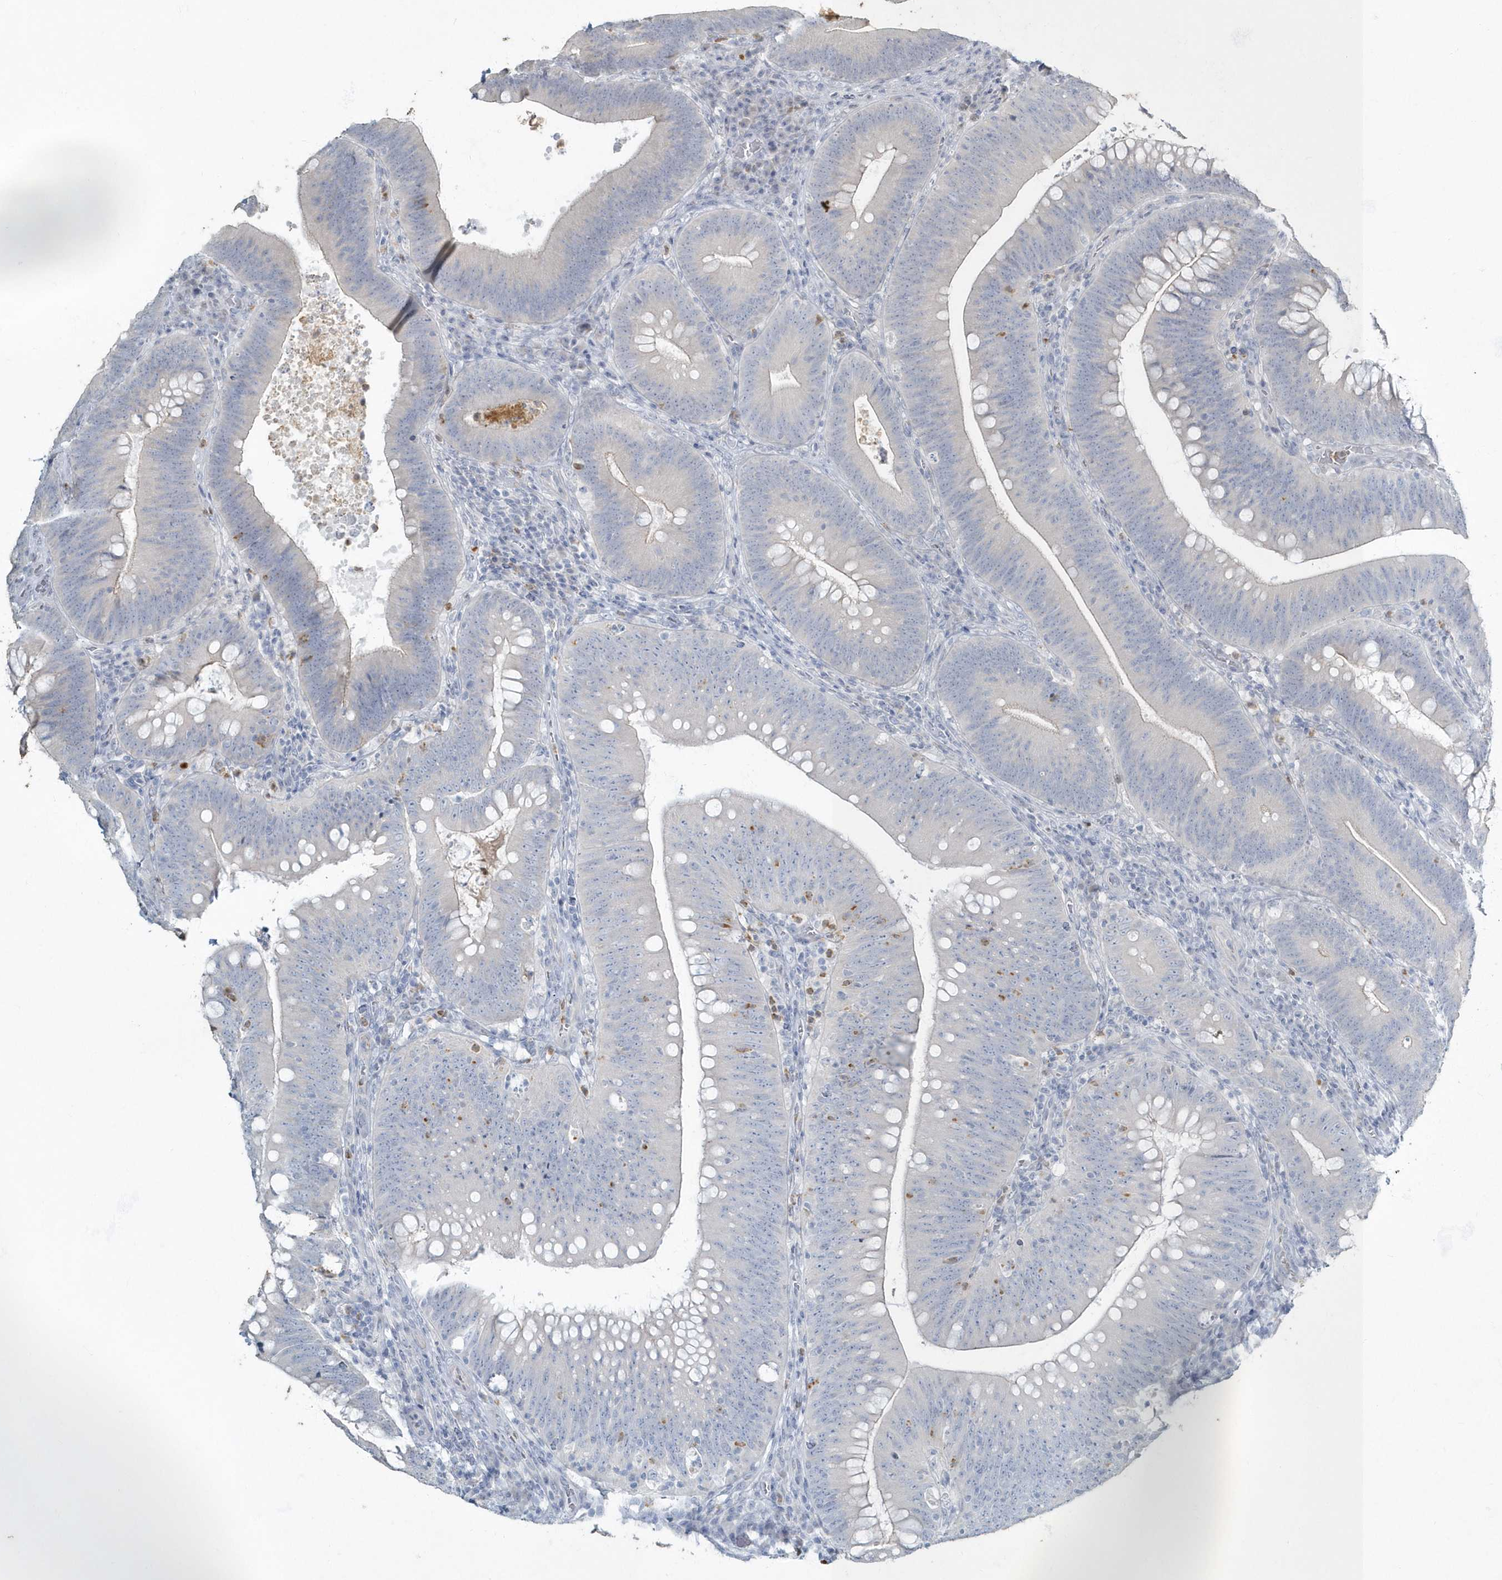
{"staining": {"intensity": "negative", "quantity": "none", "location": "none"}, "tissue": "colorectal cancer", "cell_type": "Tumor cells", "image_type": "cancer", "snomed": [{"axis": "morphology", "description": "Normal tissue, NOS"}, {"axis": "topography", "description": "Colon"}], "caption": "High power microscopy image of an immunohistochemistry micrograph of colorectal cancer, revealing no significant staining in tumor cells.", "gene": "MYOT", "patient": {"sex": "female", "age": 82}}